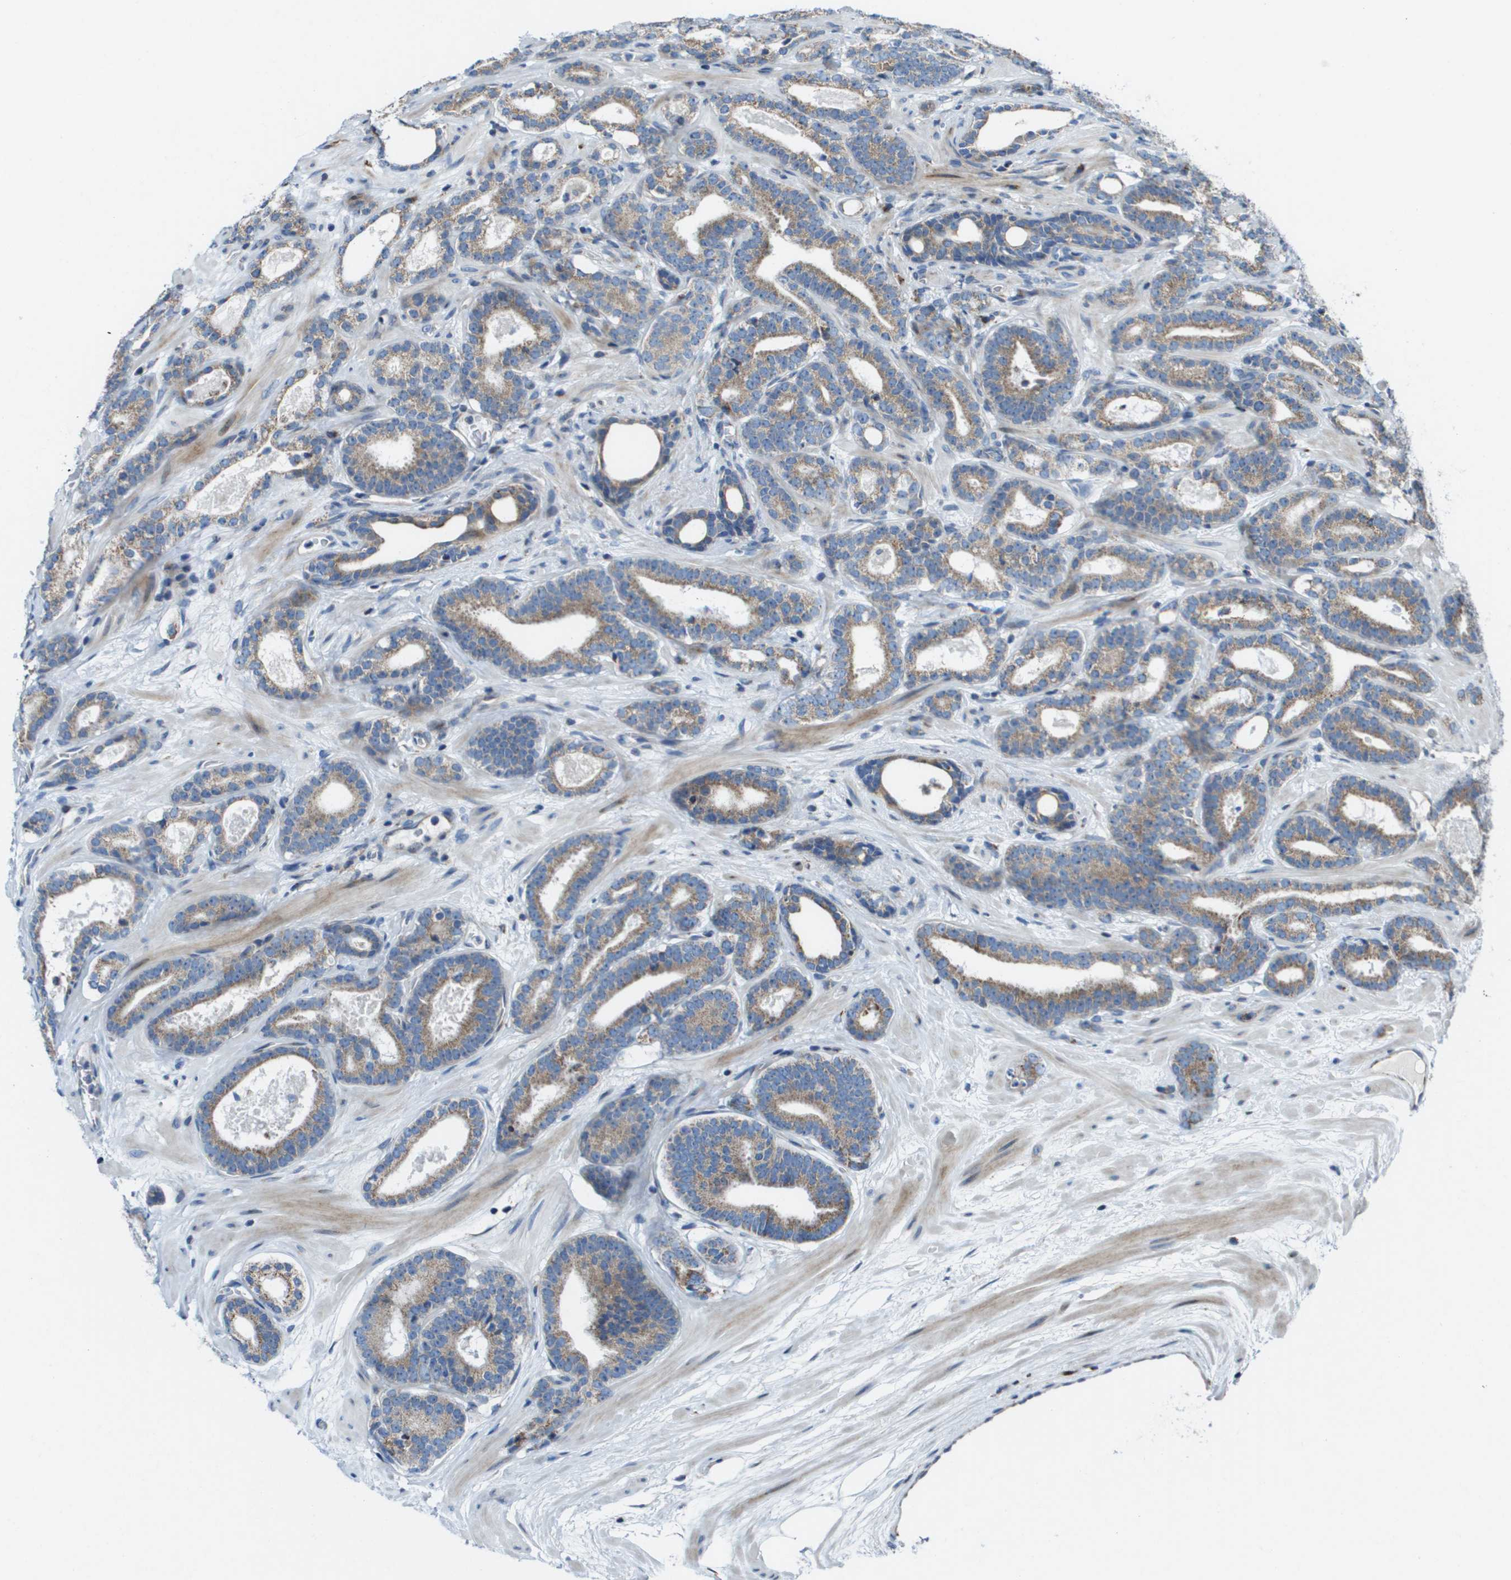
{"staining": {"intensity": "moderate", "quantity": ">75%", "location": "cytoplasmic/membranous"}, "tissue": "prostate cancer", "cell_type": "Tumor cells", "image_type": "cancer", "snomed": [{"axis": "morphology", "description": "Adenocarcinoma, High grade"}, {"axis": "topography", "description": "Prostate"}], "caption": "Tumor cells reveal medium levels of moderate cytoplasmic/membranous expression in approximately >75% of cells in human adenocarcinoma (high-grade) (prostate). (DAB IHC with brightfield microscopy, high magnification).", "gene": "MGAT3", "patient": {"sex": "male", "age": 60}}